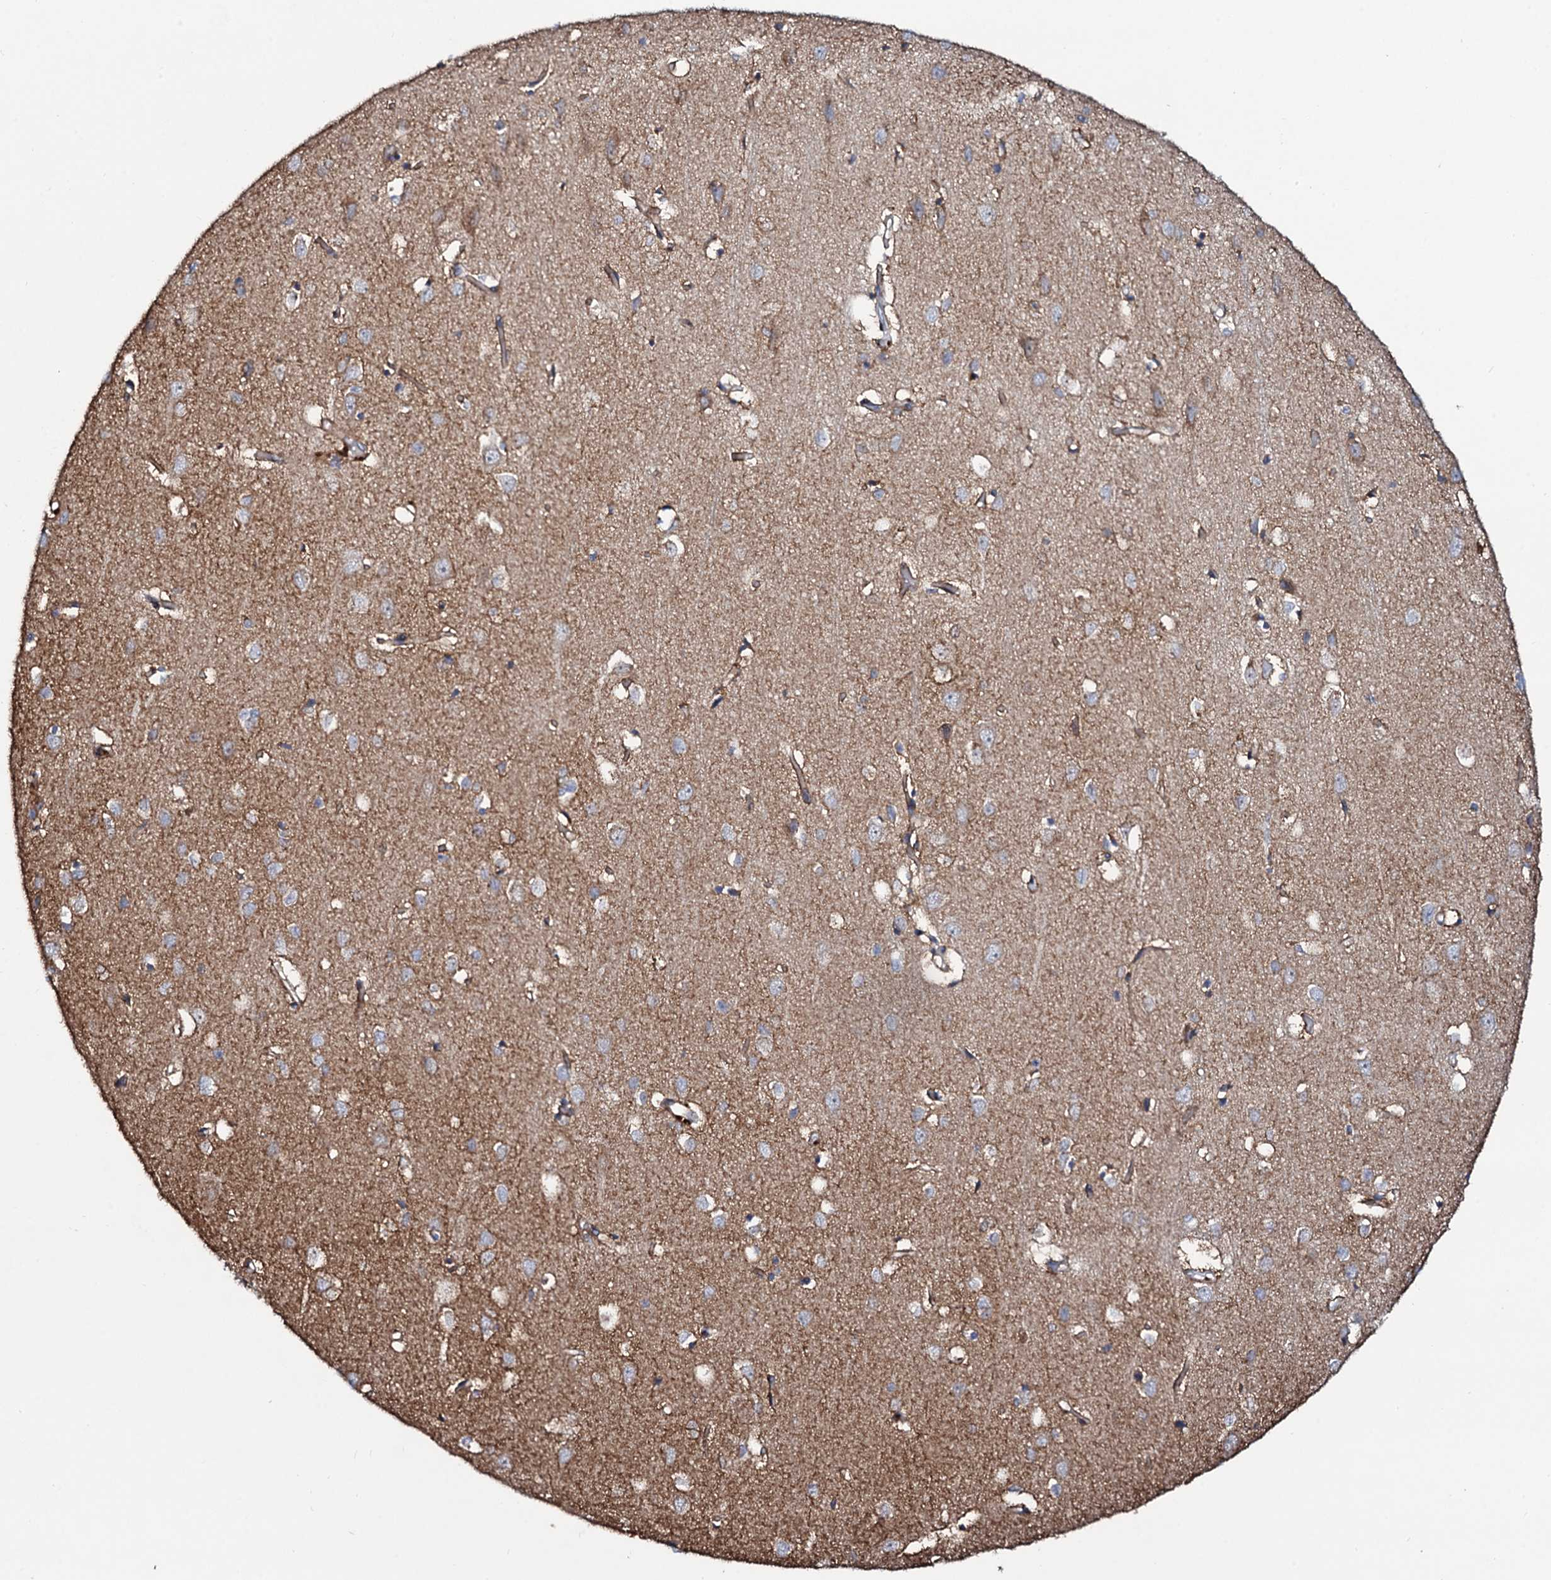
{"staining": {"intensity": "negative", "quantity": "none", "location": "none"}, "tissue": "cerebral cortex", "cell_type": "Endothelial cells", "image_type": "normal", "snomed": [{"axis": "morphology", "description": "Normal tissue, NOS"}, {"axis": "topography", "description": "Cerebral cortex"}], "caption": "Immunohistochemistry (IHC) image of unremarkable cerebral cortex: human cerebral cortex stained with DAB demonstrates no significant protein staining in endothelial cells.", "gene": "COG6", "patient": {"sex": "female", "age": 64}}